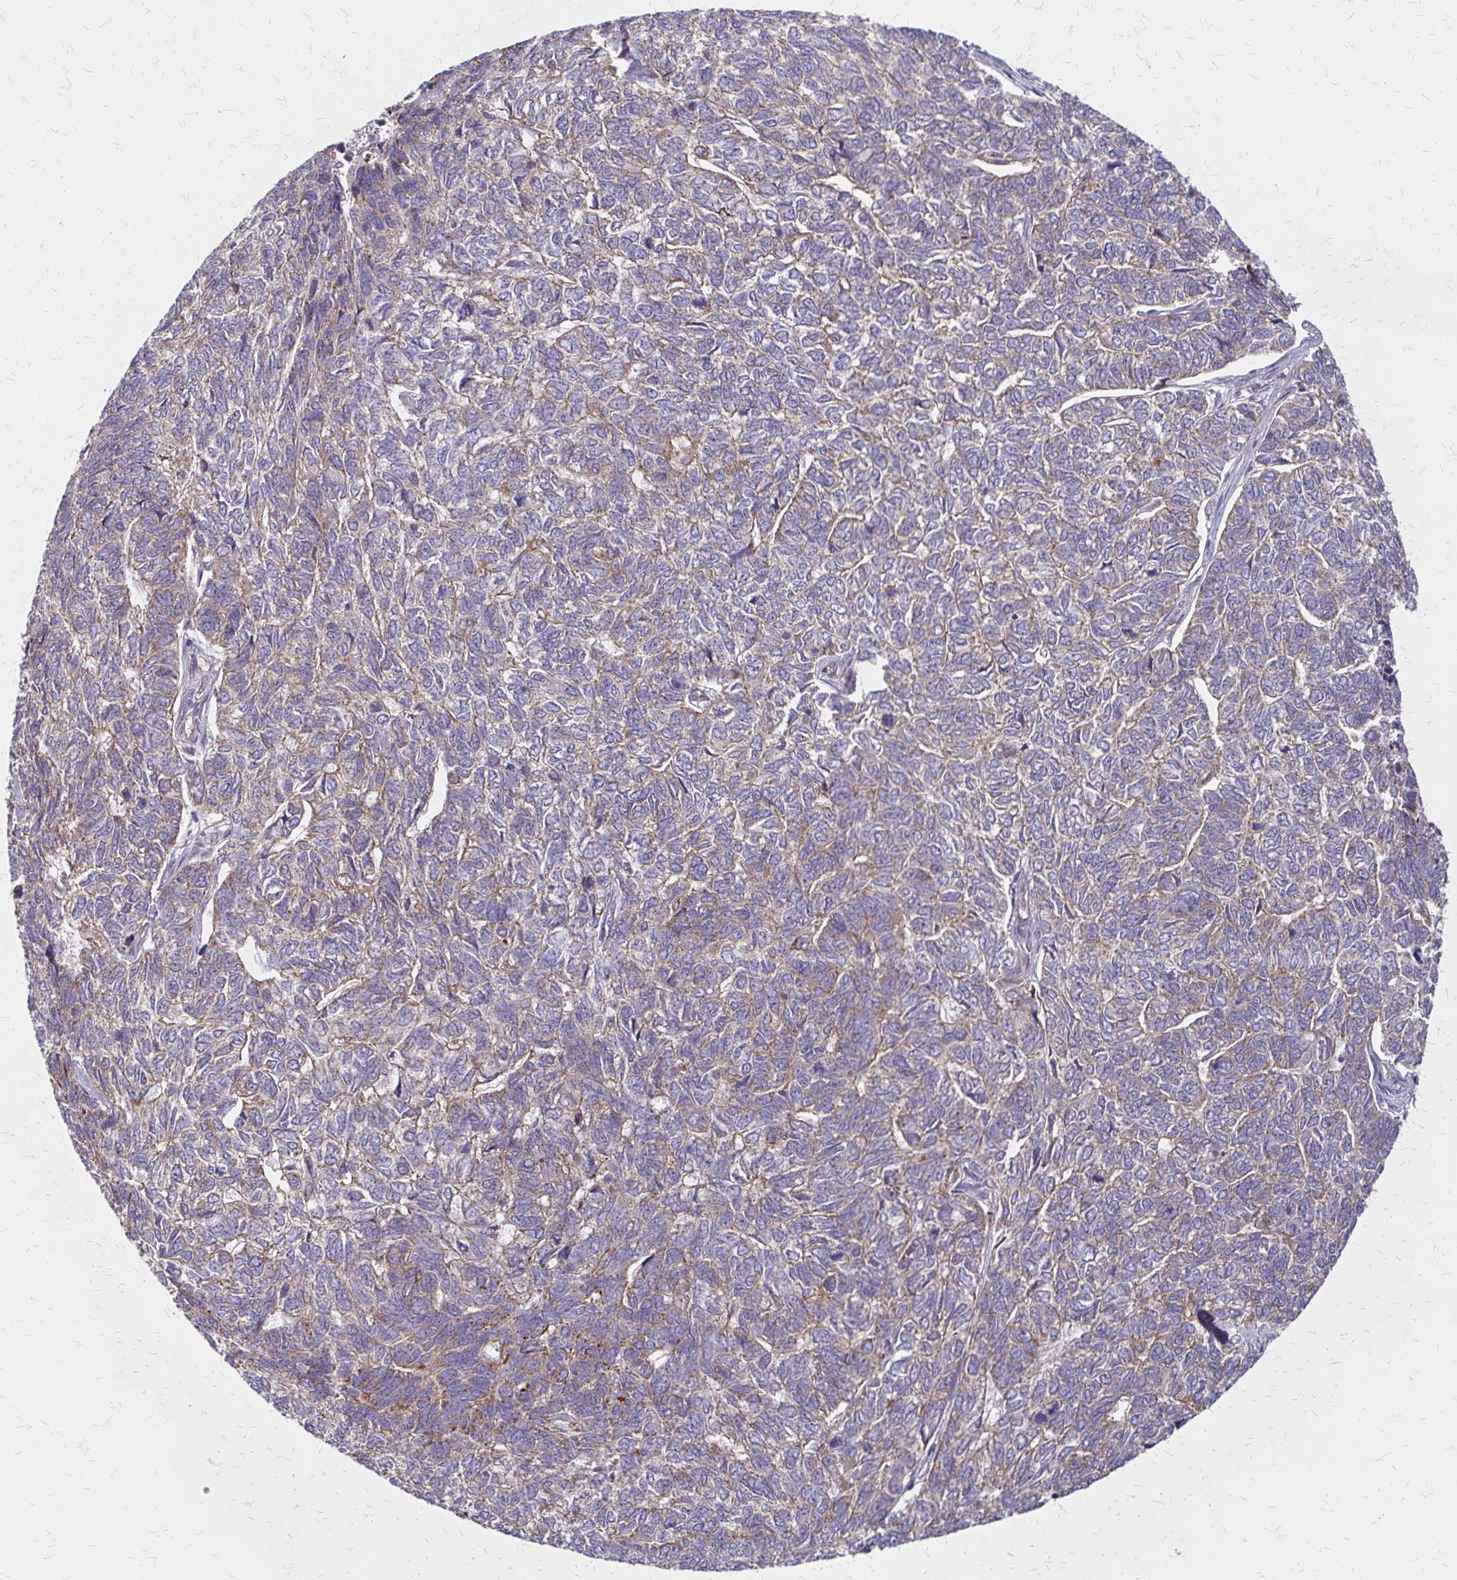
{"staining": {"intensity": "weak", "quantity": ">75%", "location": "cytoplasmic/membranous"}, "tissue": "skin cancer", "cell_type": "Tumor cells", "image_type": "cancer", "snomed": [{"axis": "morphology", "description": "Basal cell carcinoma"}, {"axis": "topography", "description": "Skin"}], "caption": "Skin cancer (basal cell carcinoma) stained with a protein marker reveals weak staining in tumor cells.", "gene": "ZNF383", "patient": {"sex": "female", "age": 65}}